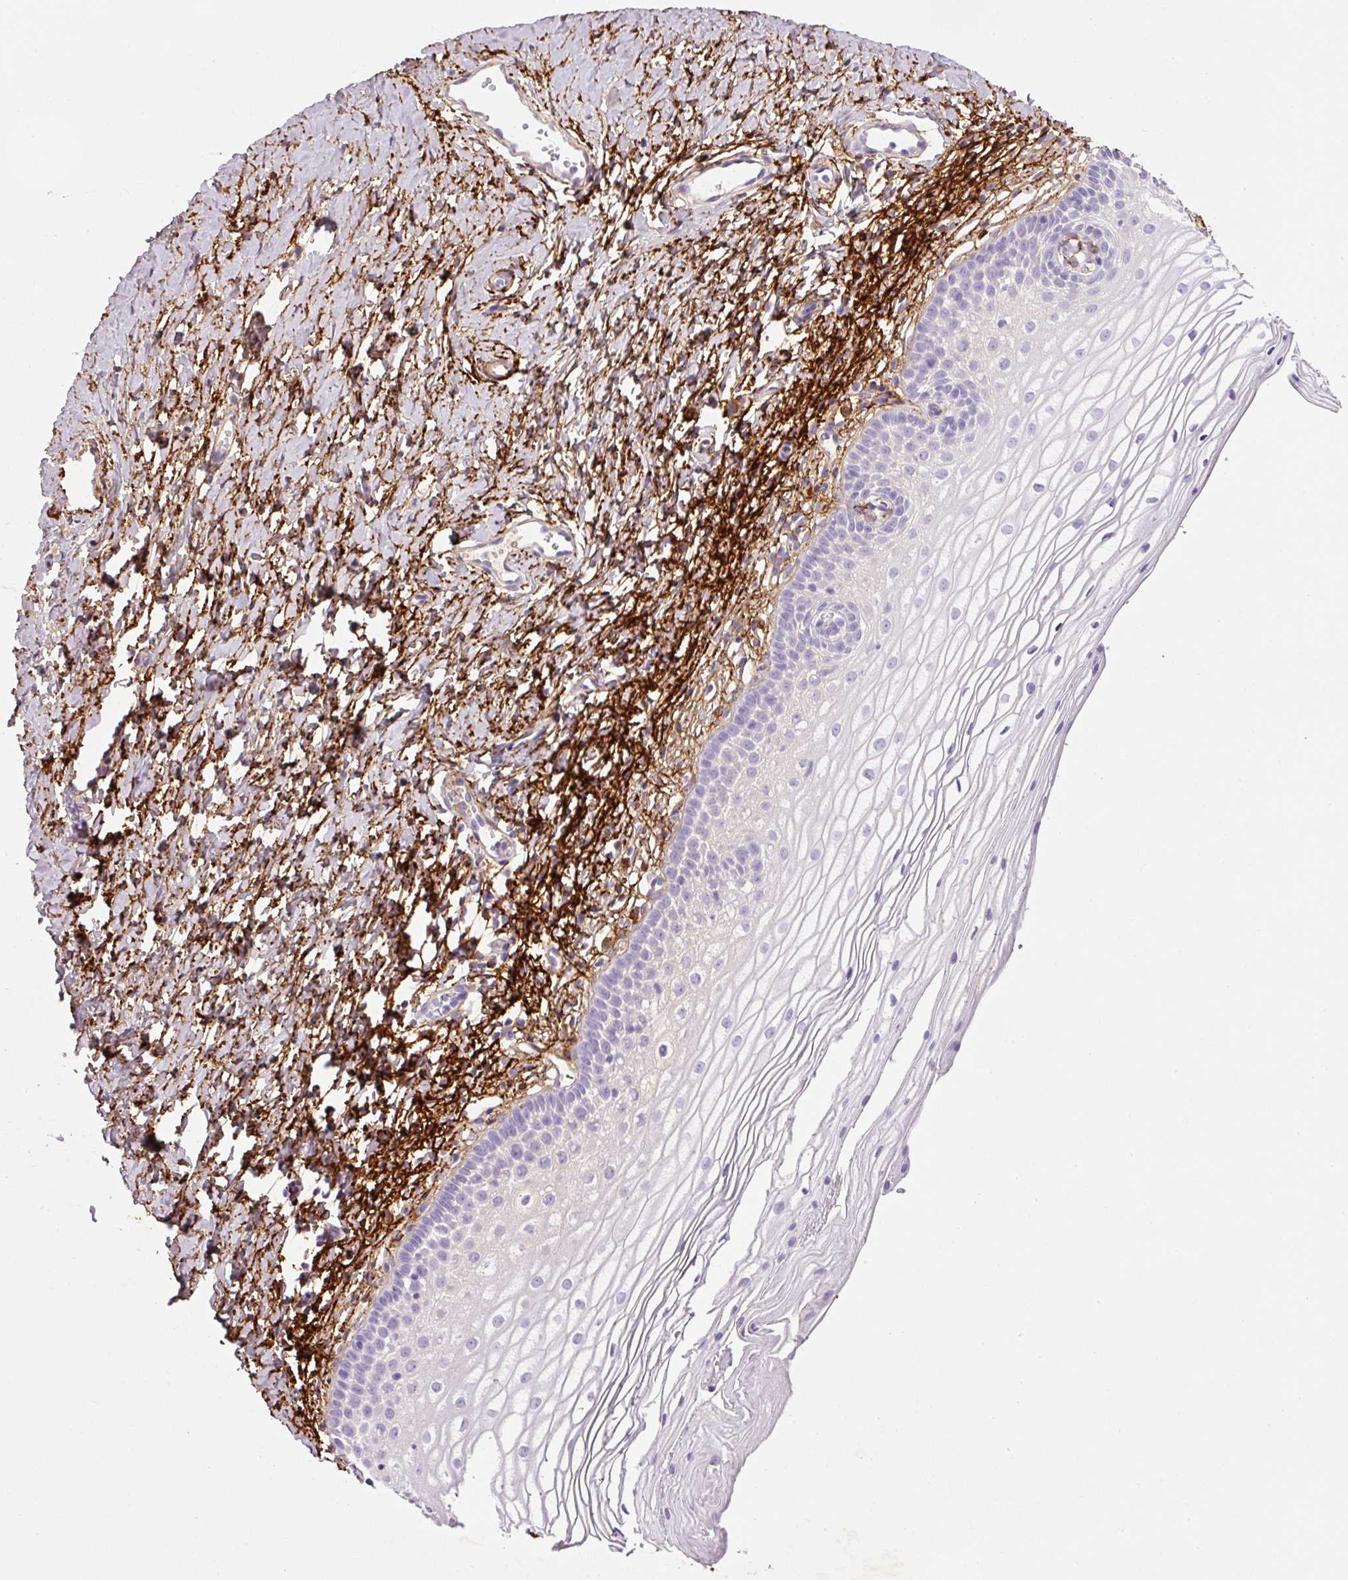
{"staining": {"intensity": "negative", "quantity": "none", "location": "none"}, "tissue": "vagina", "cell_type": "Squamous epithelial cells", "image_type": "normal", "snomed": [{"axis": "morphology", "description": "Normal tissue, NOS"}, {"axis": "topography", "description": "Vagina"}], "caption": "The image exhibits no staining of squamous epithelial cells in normal vagina. (Brightfield microscopy of DAB (3,3'-diaminobenzidine) immunohistochemistry (IHC) at high magnification).", "gene": "MFAP4", "patient": {"sex": "female", "age": 56}}